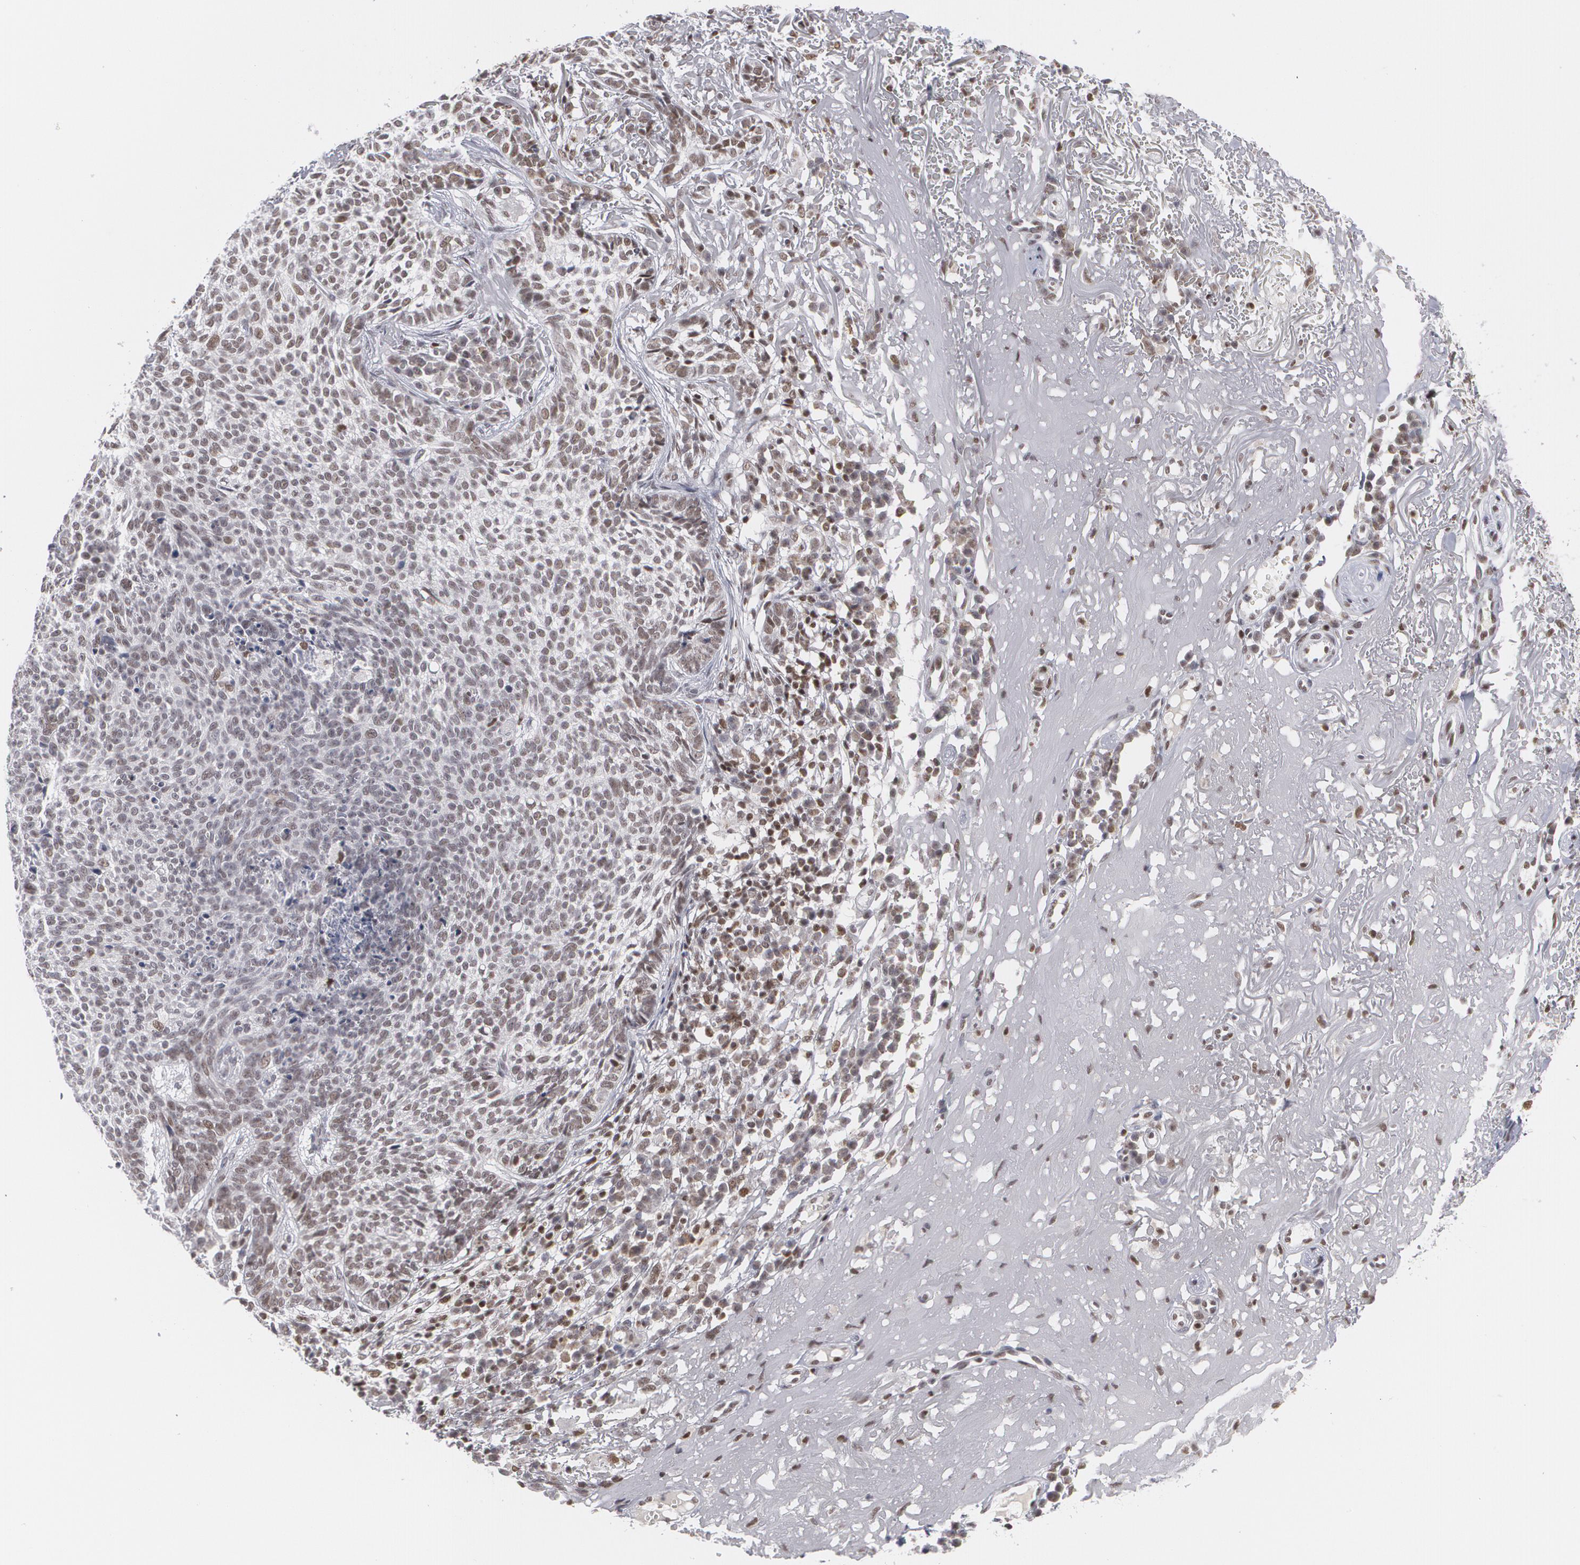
{"staining": {"intensity": "moderate", "quantity": ">75%", "location": "nuclear"}, "tissue": "skin cancer", "cell_type": "Tumor cells", "image_type": "cancer", "snomed": [{"axis": "morphology", "description": "Basal cell carcinoma"}, {"axis": "topography", "description": "Skin"}], "caption": "Immunohistochemical staining of skin cancer reveals medium levels of moderate nuclear protein staining in approximately >75% of tumor cells. Using DAB (brown) and hematoxylin (blue) stains, captured at high magnification using brightfield microscopy.", "gene": "MCL1", "patient": {"sex": "female", "age": 89}}